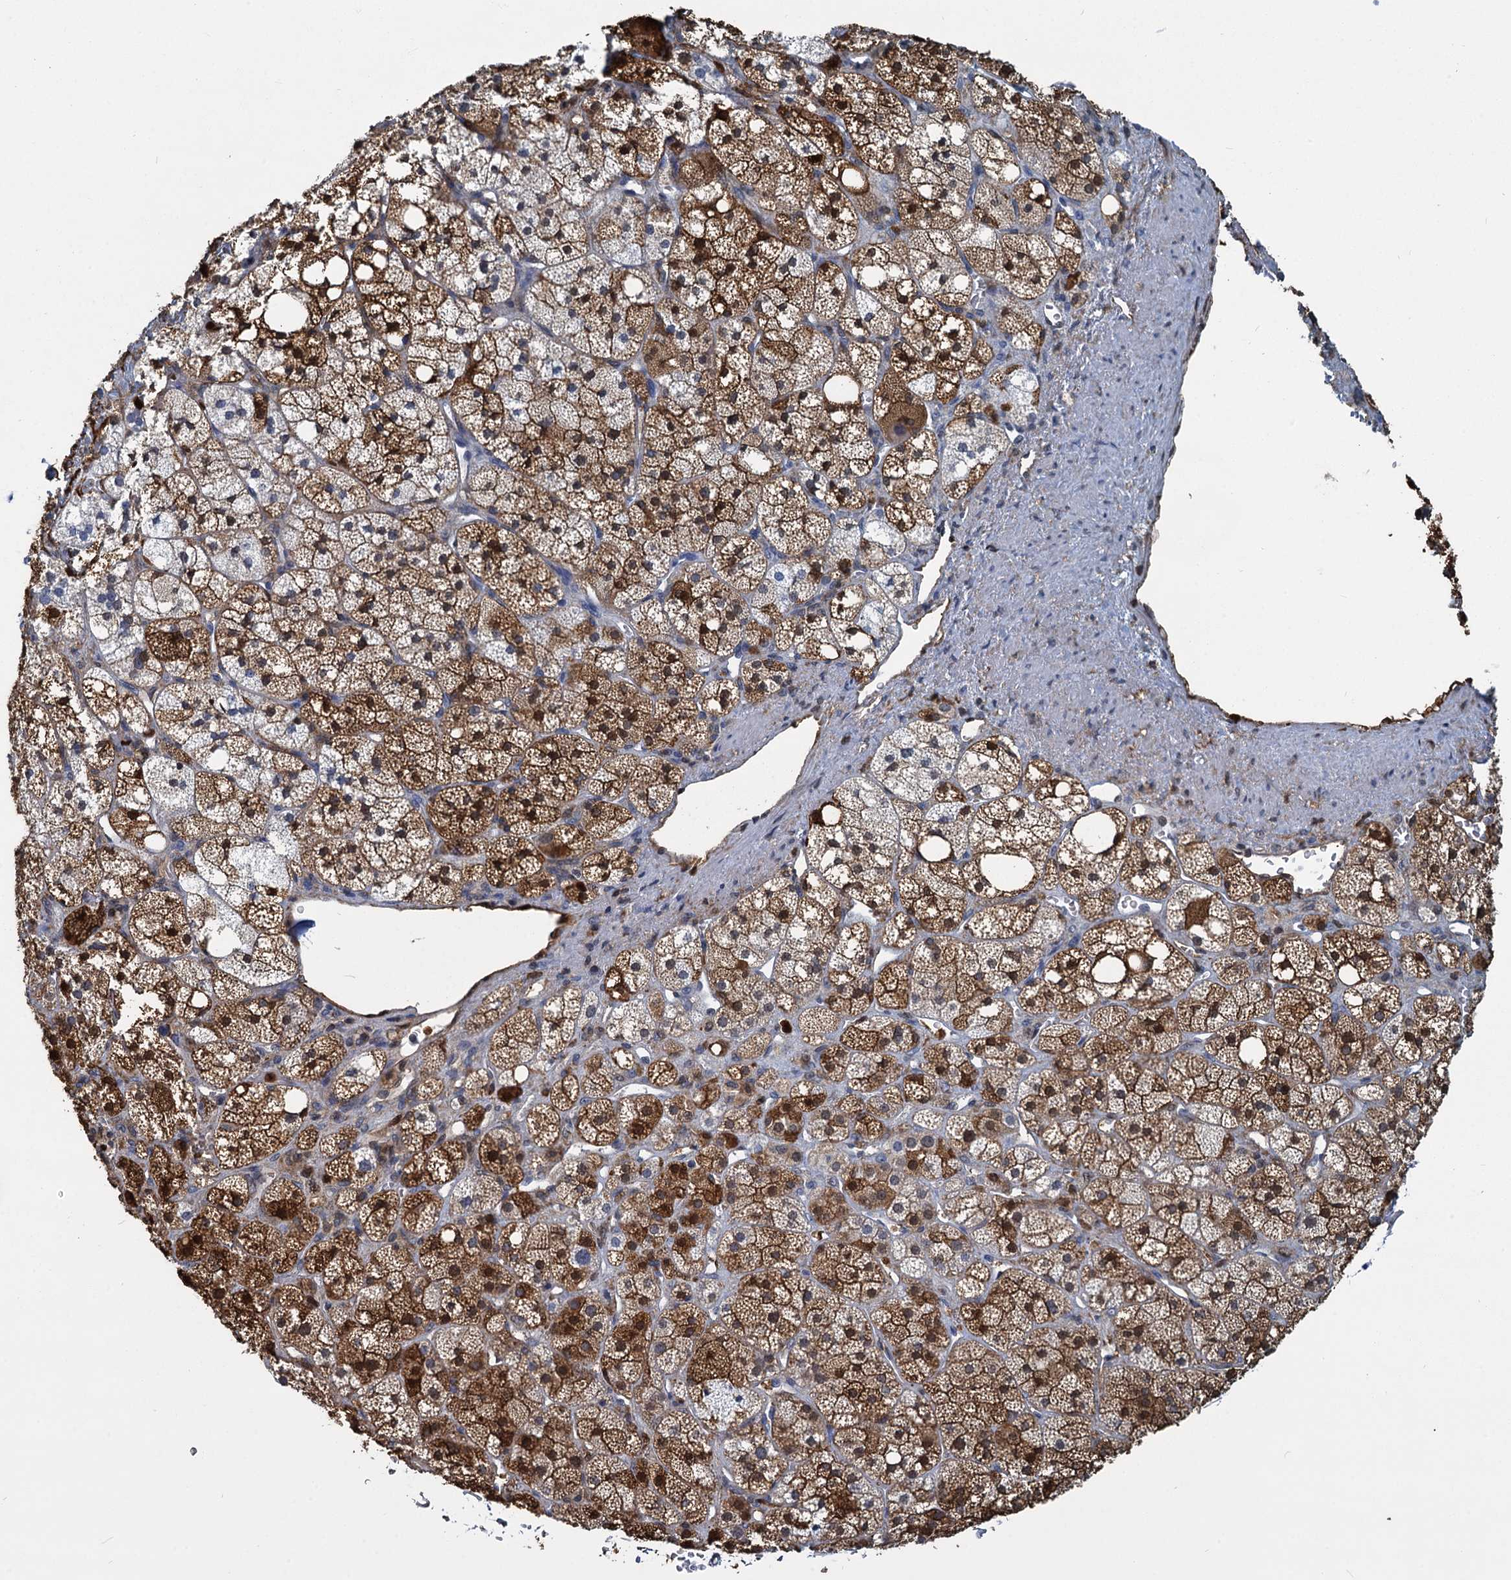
{"staining": {"intensity": "moderate", "quantity": ">75%", "location": "cytoplasmic/membranous,nuclear"}, "tissue": "adrenal gland", "cell_type": "Glandular cells", "image_type": "normal", "snomed": [{"axis": "morphology", "description": "Normal tissue, NOS"}, {"axis": "topography", "description": "Adrenal gland"}], "caption": "The immunohistochemical stain labels moderate cytoplasmic/membranous,nuclear staining in glandular cells of benign adrenal gland.", "gene": "S100A6", "patient": {"sex": "male", "age": 61}}